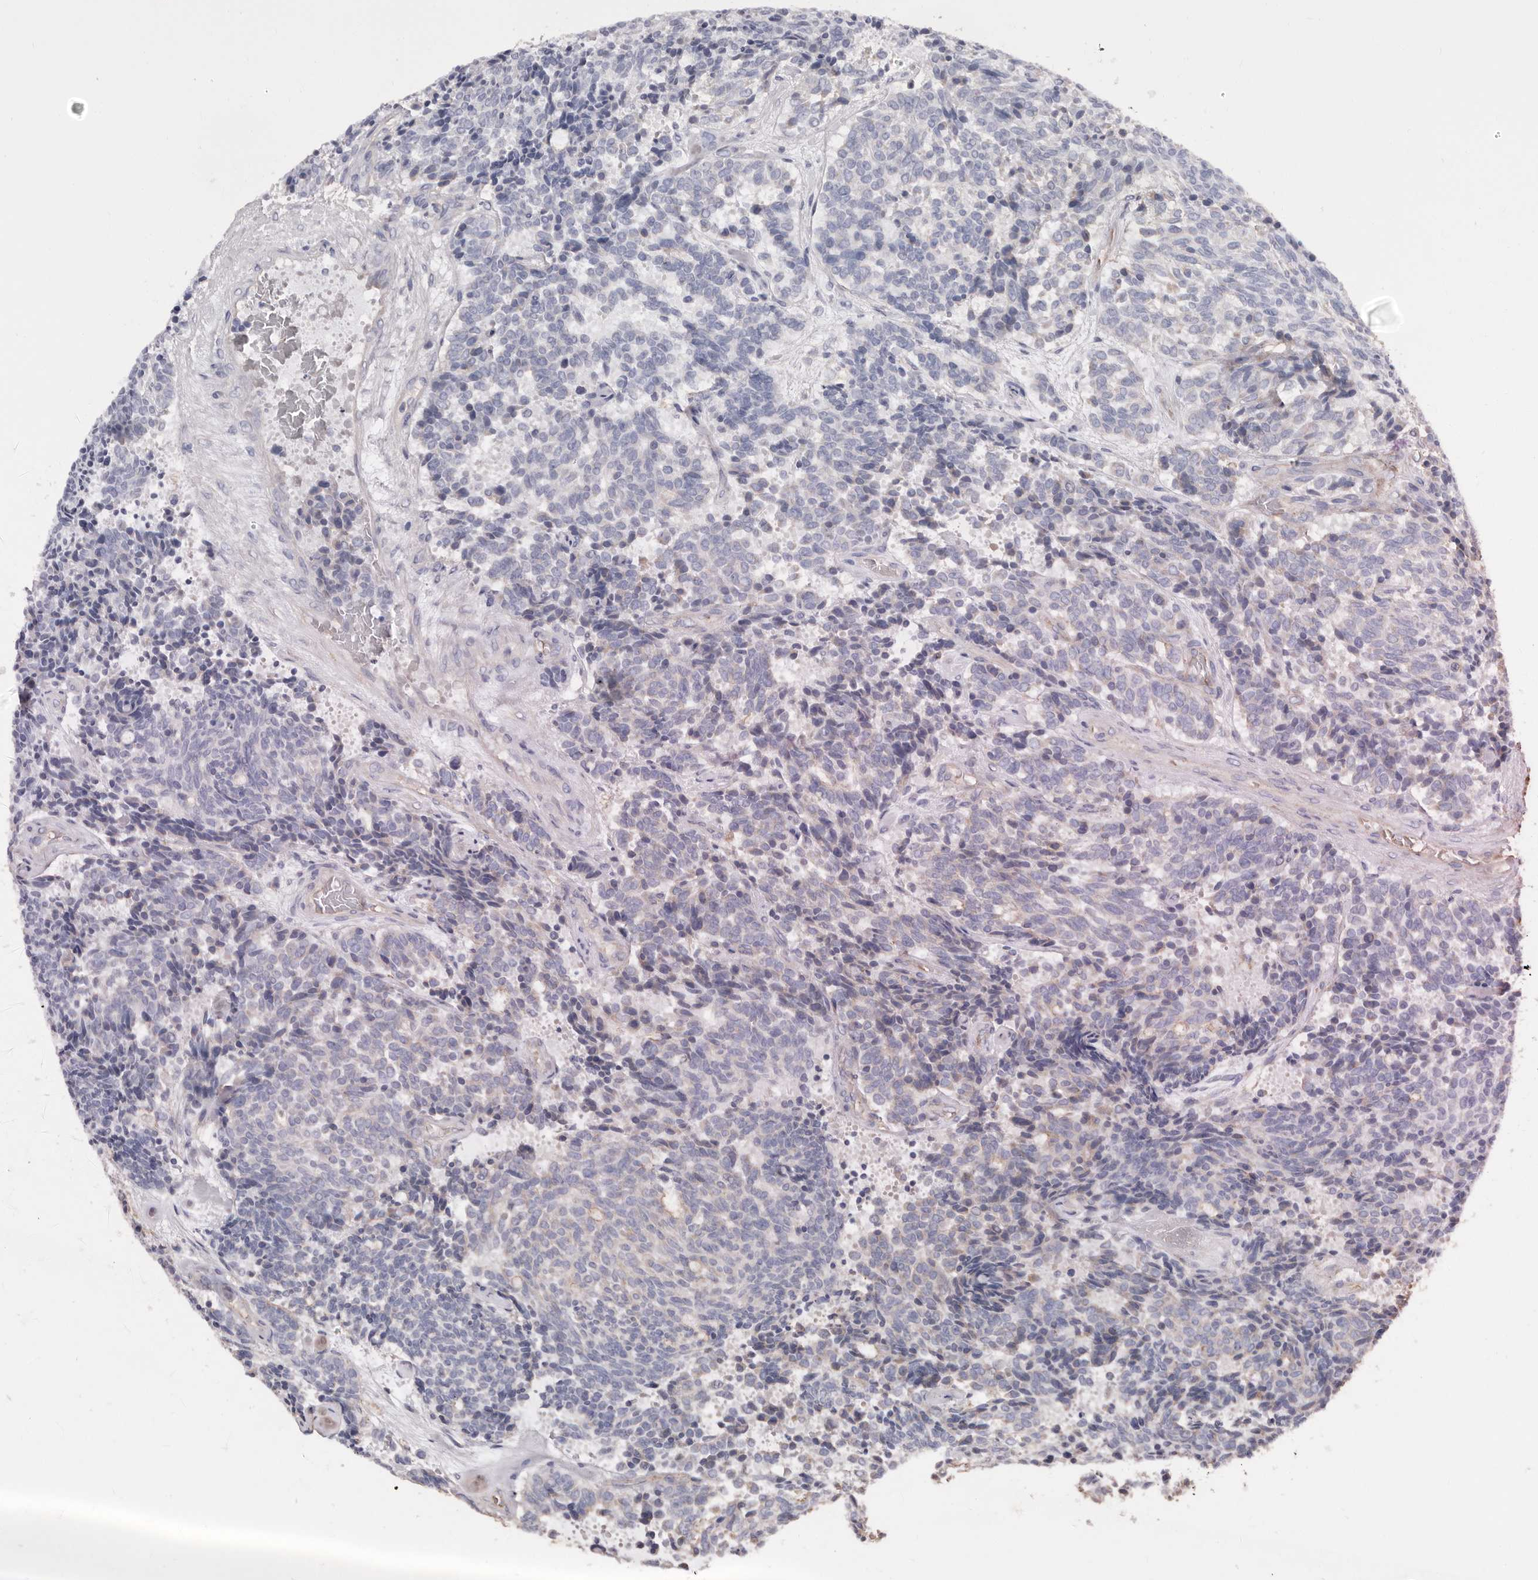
{"staining": {"intensity": "weak", "quantity": "<25%", "location": "cytoplasmic/membranous"}, "tissue": "carcinoid", "cell_type": "Tumor cells", "image_type": "cancer", "snomed": [{"axis": "morphology", "description": "Carcinoid, malignant, NOS"}, {"axis": "topography", "description": "Pancreas"}], "caption": "Tumor cells are negative for protein expression in human malignant carcinoid.", "gene": "COQ8B", "patient": {"sex": "female", "age": 54}}